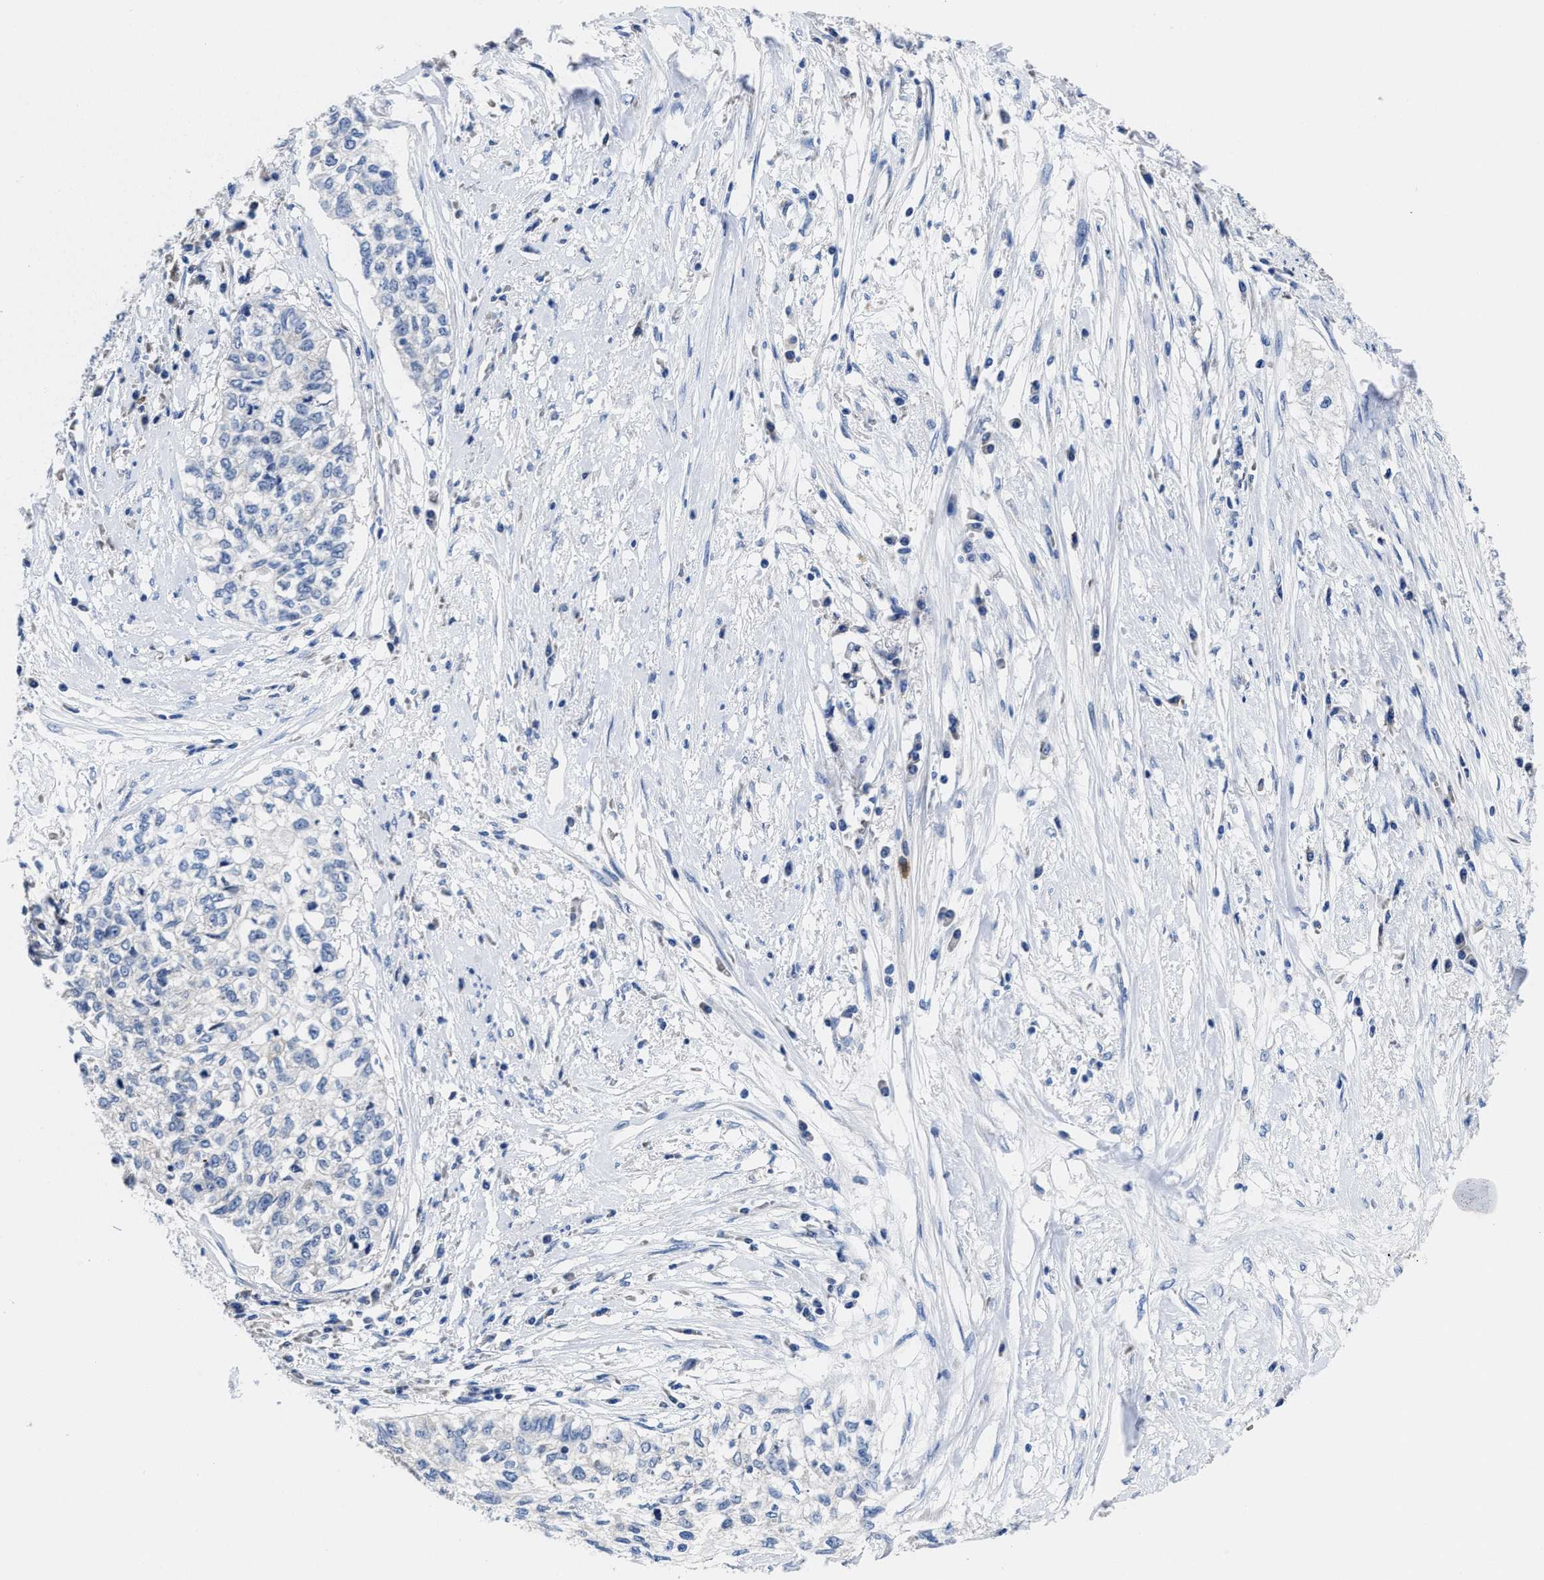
{"staining": {"intensity": "negative", "quantity": "none", "location": "none"}, "tissue": "cervical cancer", "cell_type": "Tumor cells", "image_type": "cancer", "snomed": [{"axis": "morphology", "description": "Squamous cell carcinoma, NOS"}, {"axis": "topography", "description": "Cervix"}], "caption": "This is a micrograph of immunohistochemistry staining of cervical cancer (squamous cell carcinoma), which shows no staining in tumor cells.", "gene": "HOOK1", "patient": {"sex": "female", "age": 57}}